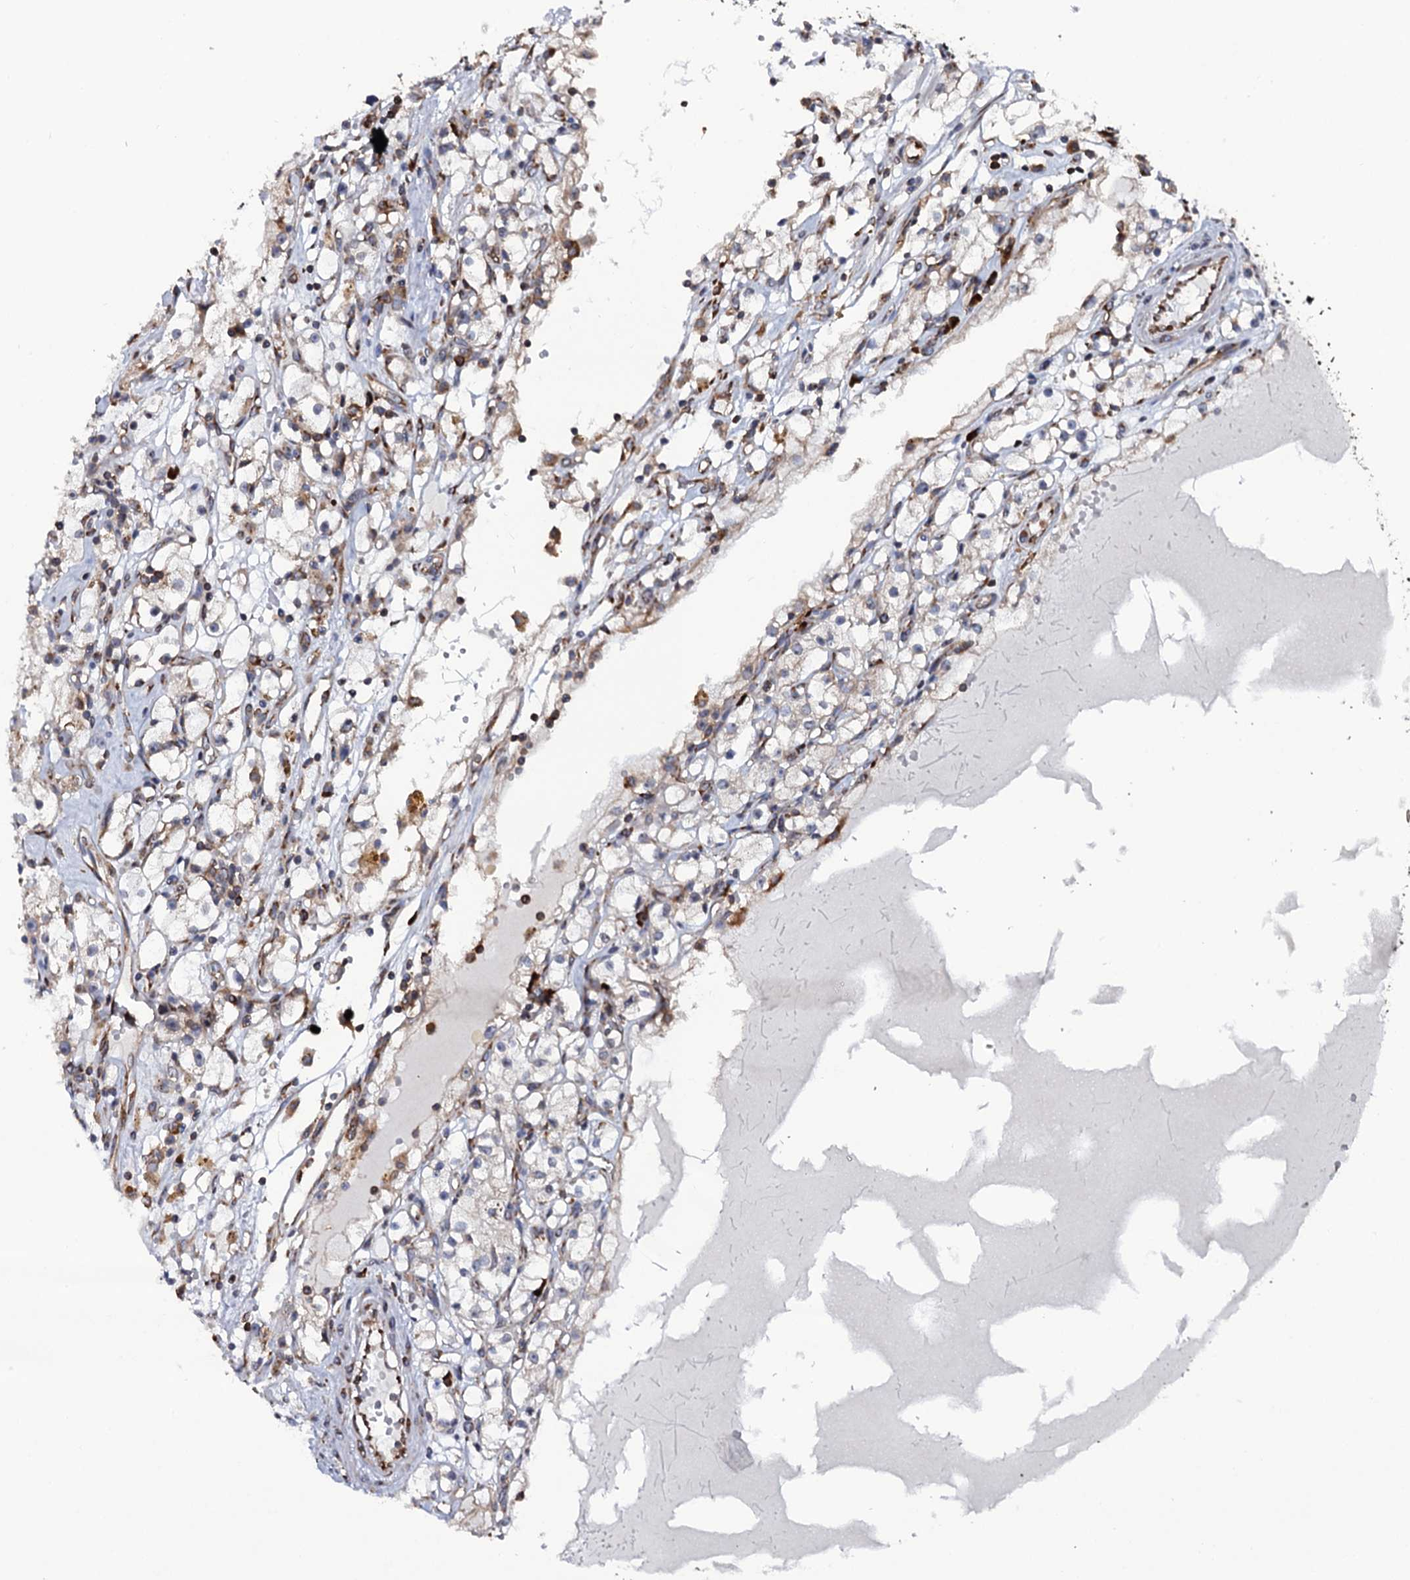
{"staining": {"intensity": "negative", "quantity": "none", "location": "none"}, "tissue": "renal cancer", "cell_type": "Tumor cells", "image_type": "cancer", "snomed": [{"axis": "morphology", "description": "Adenocarcinoma, NOS"}, {"axis": "topography", "description": "Kidney"}], "caption": "The IHC image has no significant staining in tumor cells of renal adenocarcinoma tissue.", "gene": "SPTY2D1", "patient": {"sex": "male", "age": 56}}